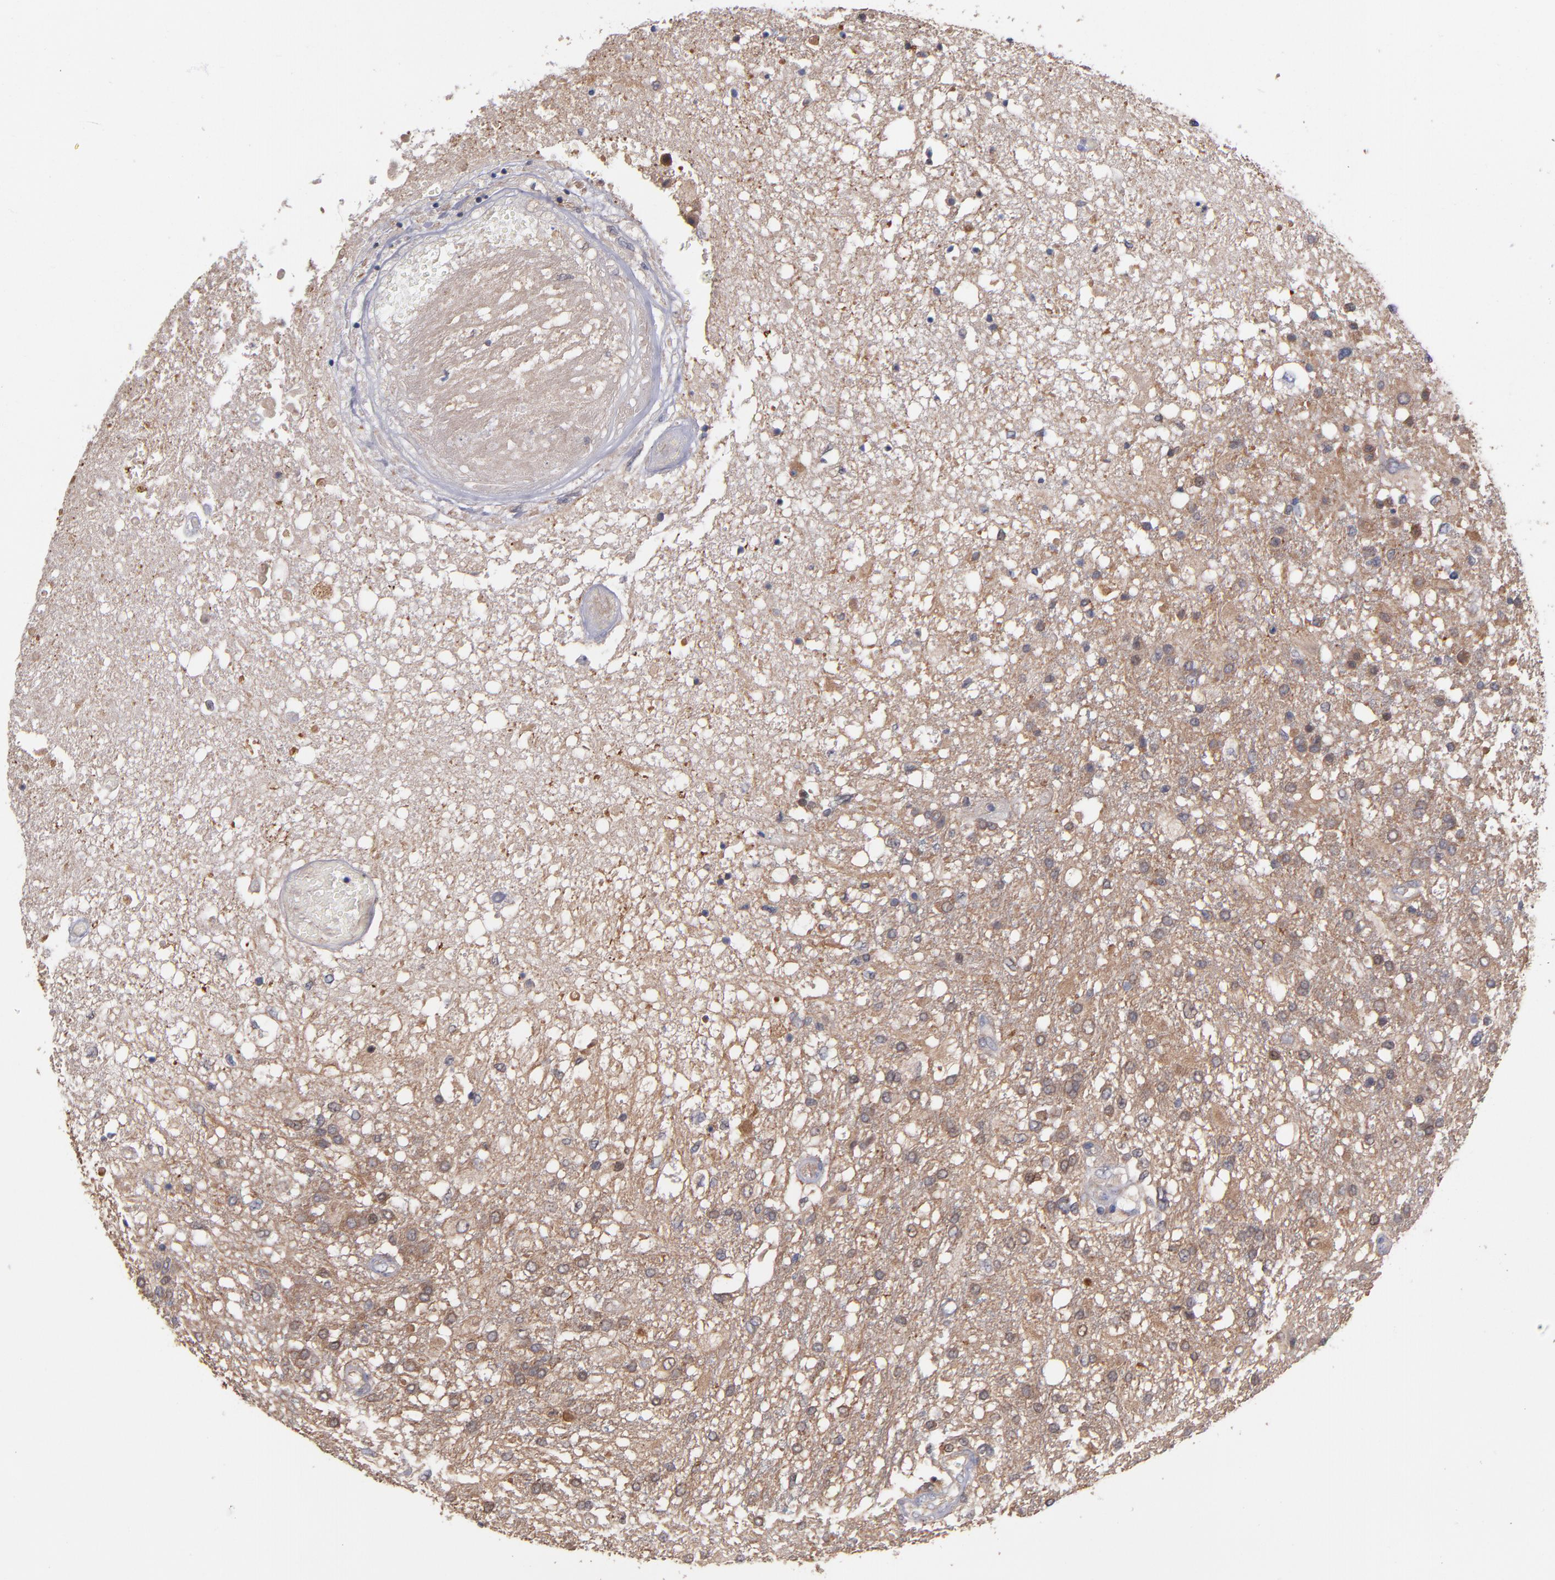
{"staining": {"intensity": "moderate", "quantity": ">75%", "location": "cytoplasmic/membranous"}, "tissue": "glioma", "cell_type": "Tumor cells", "image_type": "cancer", "snomed": [{"axis": "morphology", "description": "Glioma, malignant, High grade"}, {"axis": "topography", "description": "Cerebral cortex"}], "caption": "Moderate cytoplasmic/membranous positivity for a protein is appreciated in approximately >75% of tumor cells of malignant glioma (high-grade) using immunohistochemistry (IHC).", "gene": "GMFG", "patient": {"sex": "male", "age": 79}}